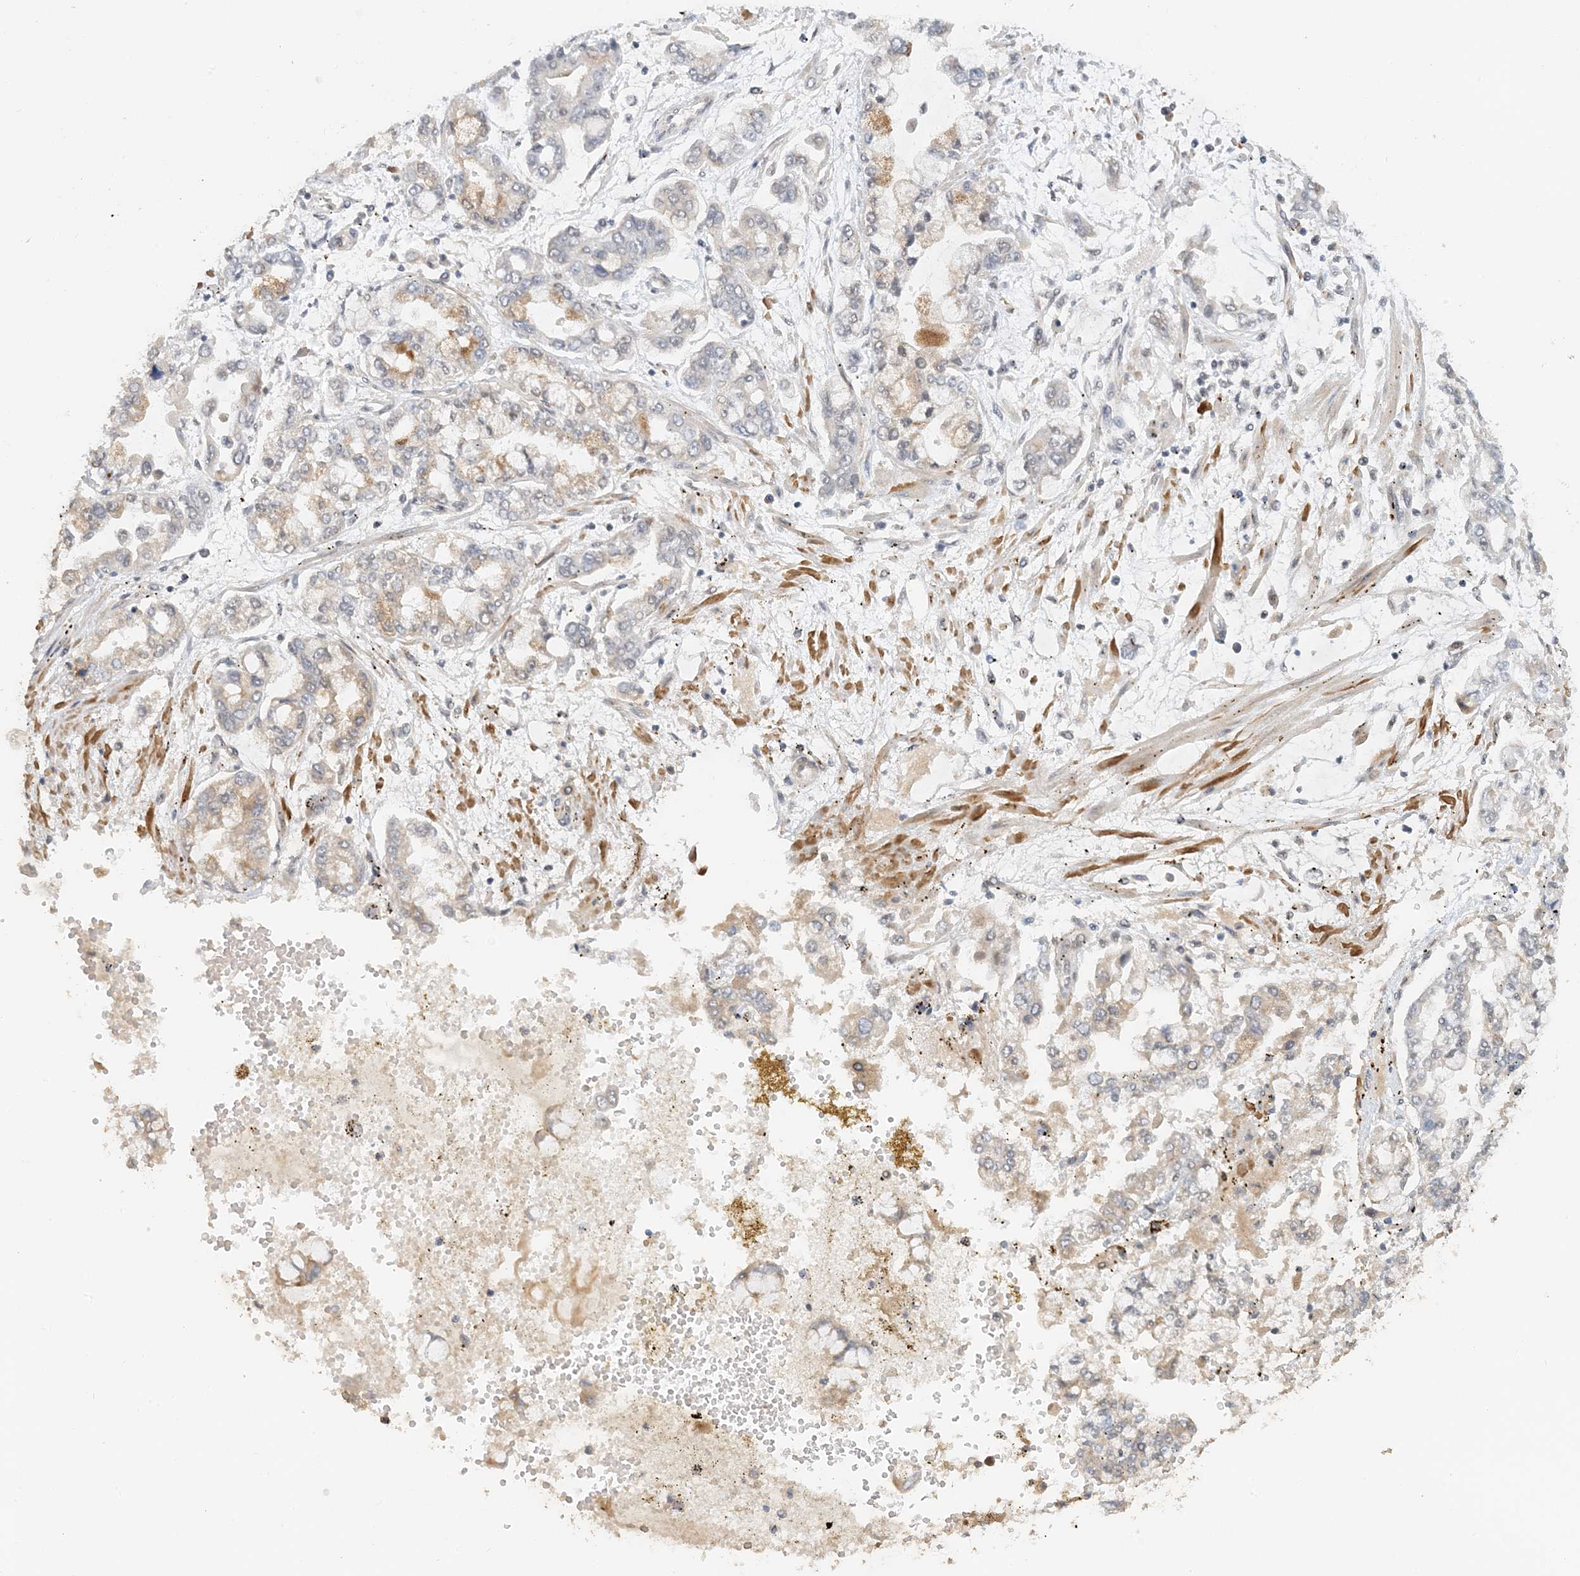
{"staining": {"intensity": "moderate", "quantity": "<25%", "location": "cytoplasmic/membranous"}, "tissue": "stomach cancer", "cell_type": "Tumor cells", "image_type": "cancer", "snomed": [{"axis": "morphology", "description": "Normal tissue, NOS"}, {"axis": "morphology", "description": "Adenocarcinoma, NOS"}, {"axis": "topography", "description": "Stomach, upper"}, {"axis": "topography", "description": "Stomach"}], "caption": "Tumor cells exhibit moderate cytoplasmic/membranous expression in about <25% of cells in stomach adenocarcinoma. (IHC, brightfield microscopy, high magnification).", "gene": "ZCCHC4", "patient": {"sex": "male", "age": 76}}